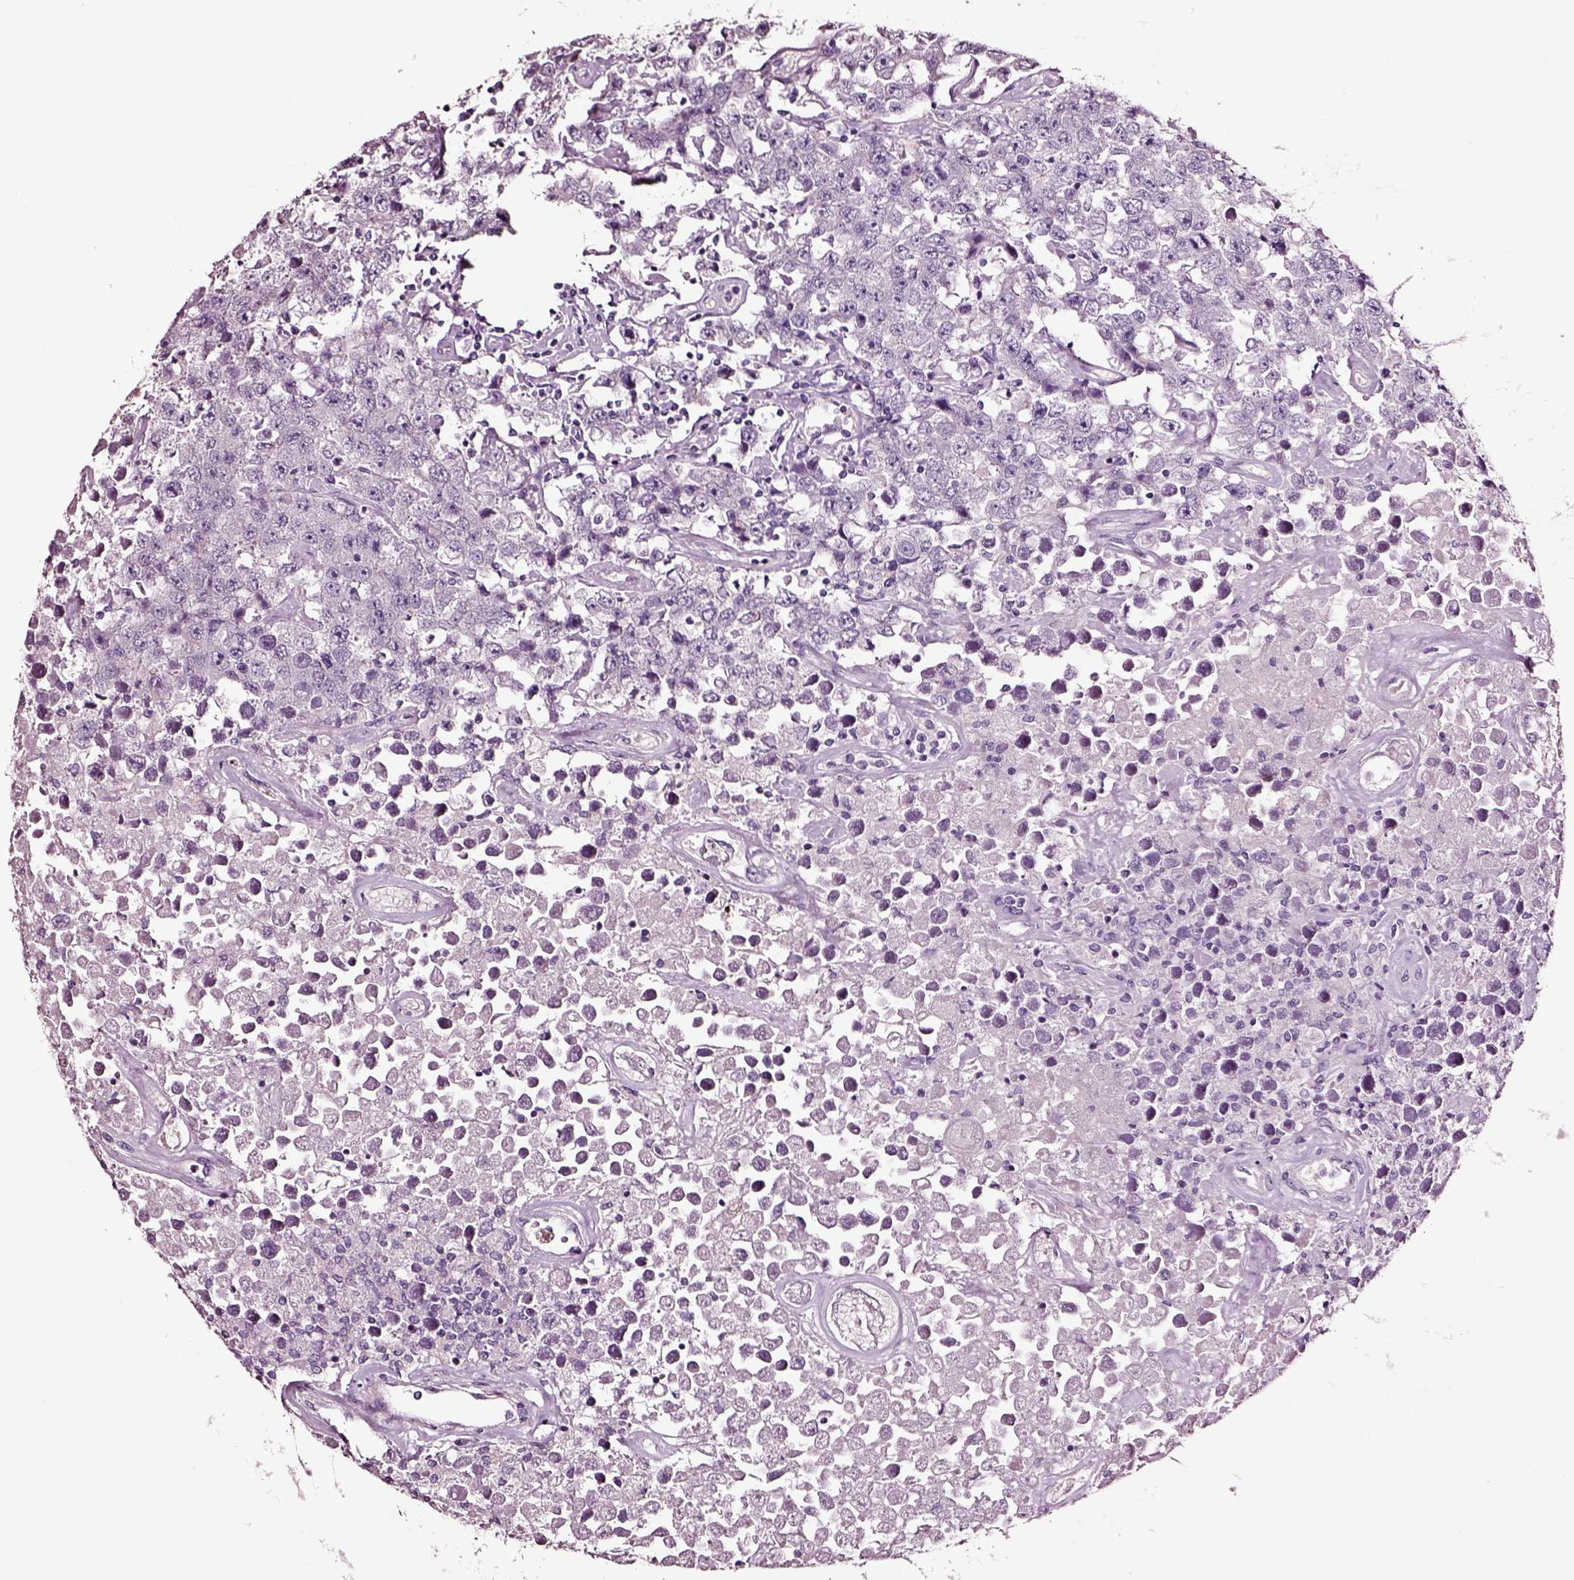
{"staining": {"intensity": "negative", "quantity": "none", "location": "none"}, "tissue": "testis cancer", "cell_type": "Tumor cells", "image_type": "cancer", "snomed": [{"axis": "morphology", "description": "Seminoma, NOS"}, {"axis": "topography", "description": "Testis"}], "caption": "This is an immunohistochemistry (IHC) histopathology image of human testis seminoma. There is no positivity in tumor cells.", "gene": "SOX10", "patient": {"sex": "male", "age": 52}}